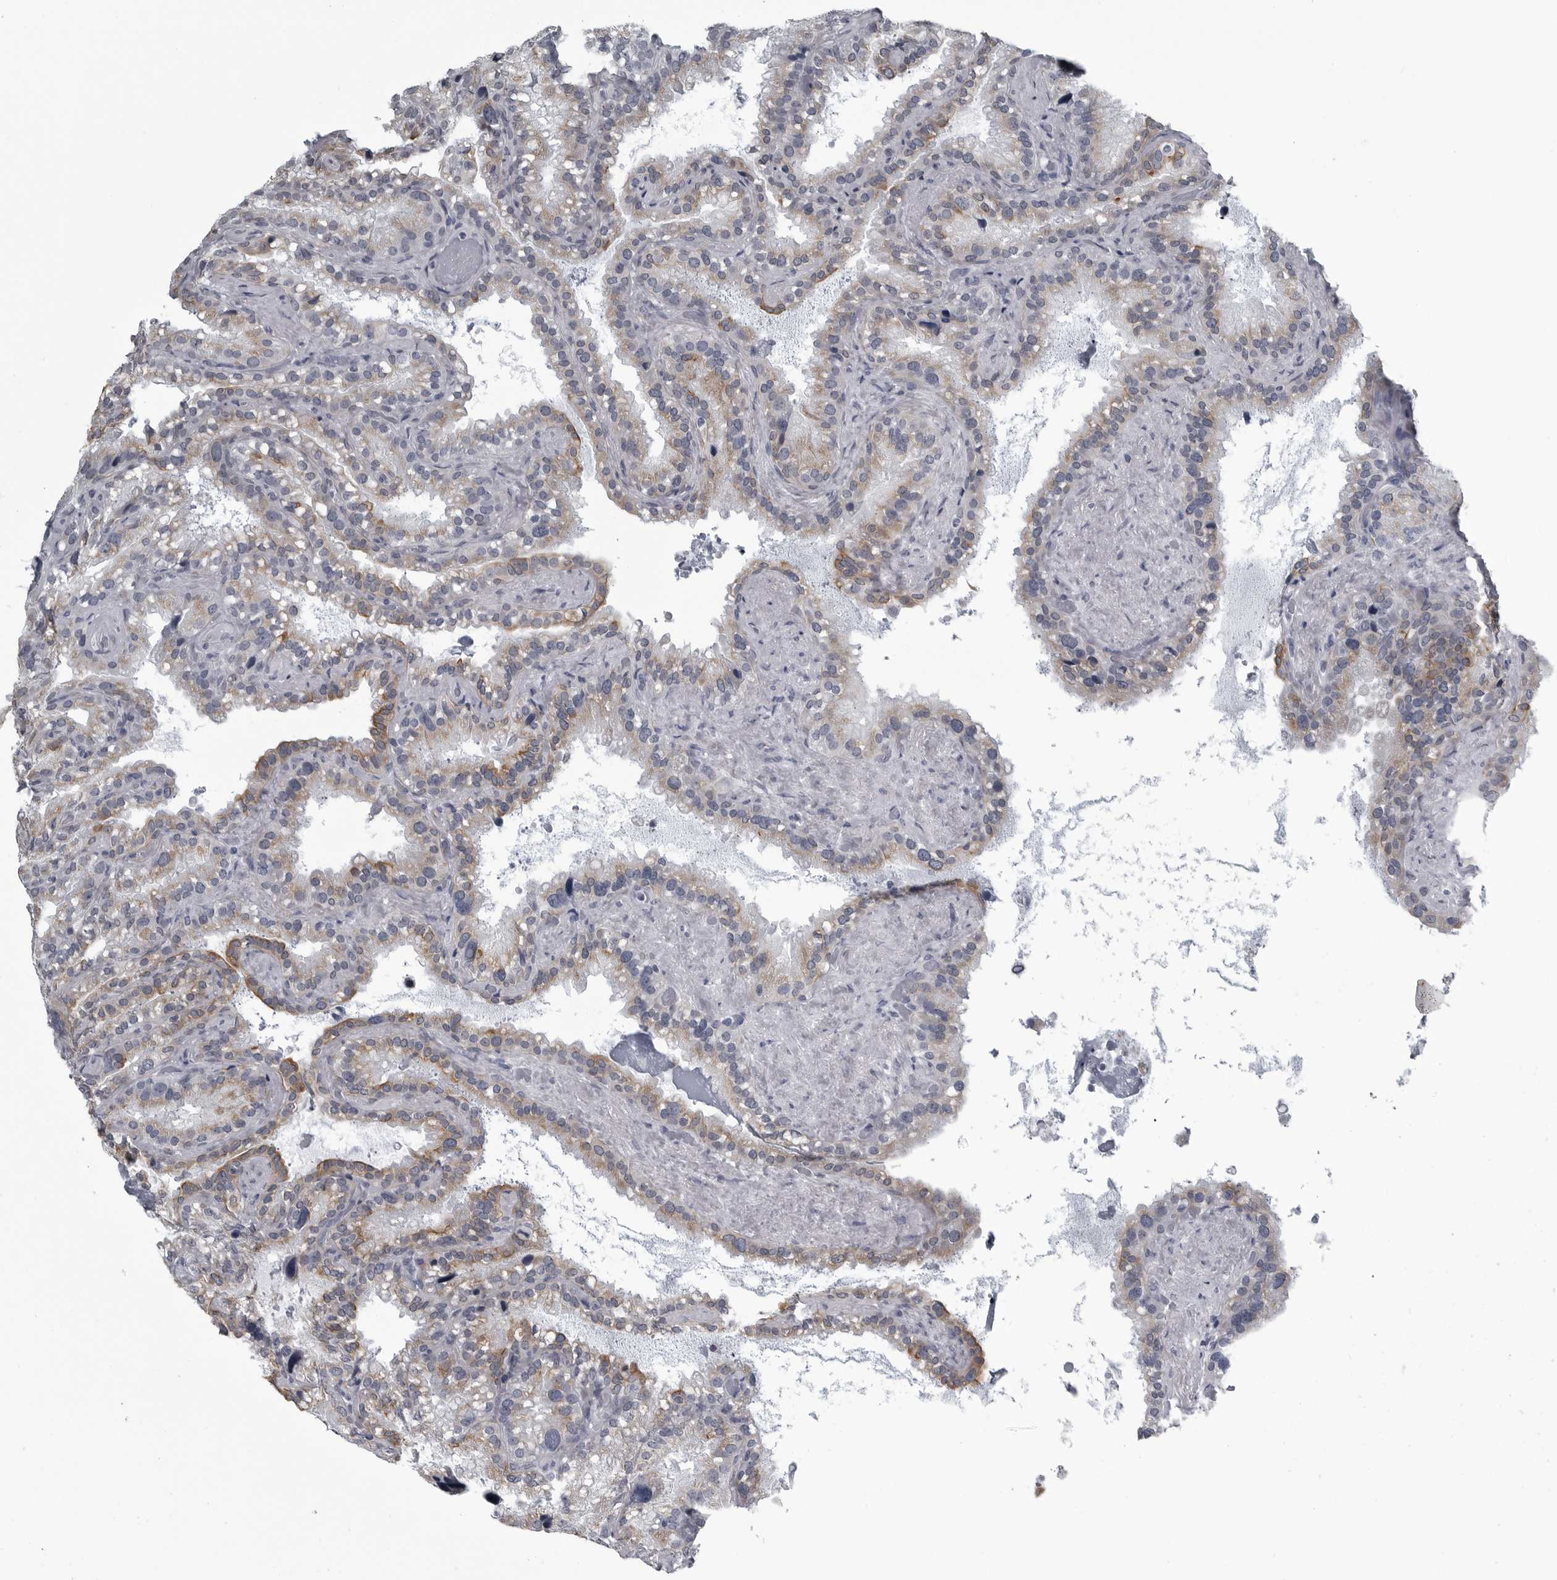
{"staining": {"intensity": "weak", "quantity": ">75%", "location": "cytoplasmic/membranous"}, "tissue": "seminal vesicle", "cell_type": "Glandular cells", "image_type": "normal", "snomed": [{"axis": "morphology", "description": "Normal tissue, NOS"}, {"axis": "topography", "description": "Prostate"}, {"axis": "topography", "description": "Seminal veicle"}], "caption": "A high-resolution histopathology image shows IHC staining of normal seminal vesicle, which shows weak cytoplasmic/membranous expression in approximately >75% of glandular cells.", "gene": "MYOC", "patient": {"sex": "male", "age": 68}}